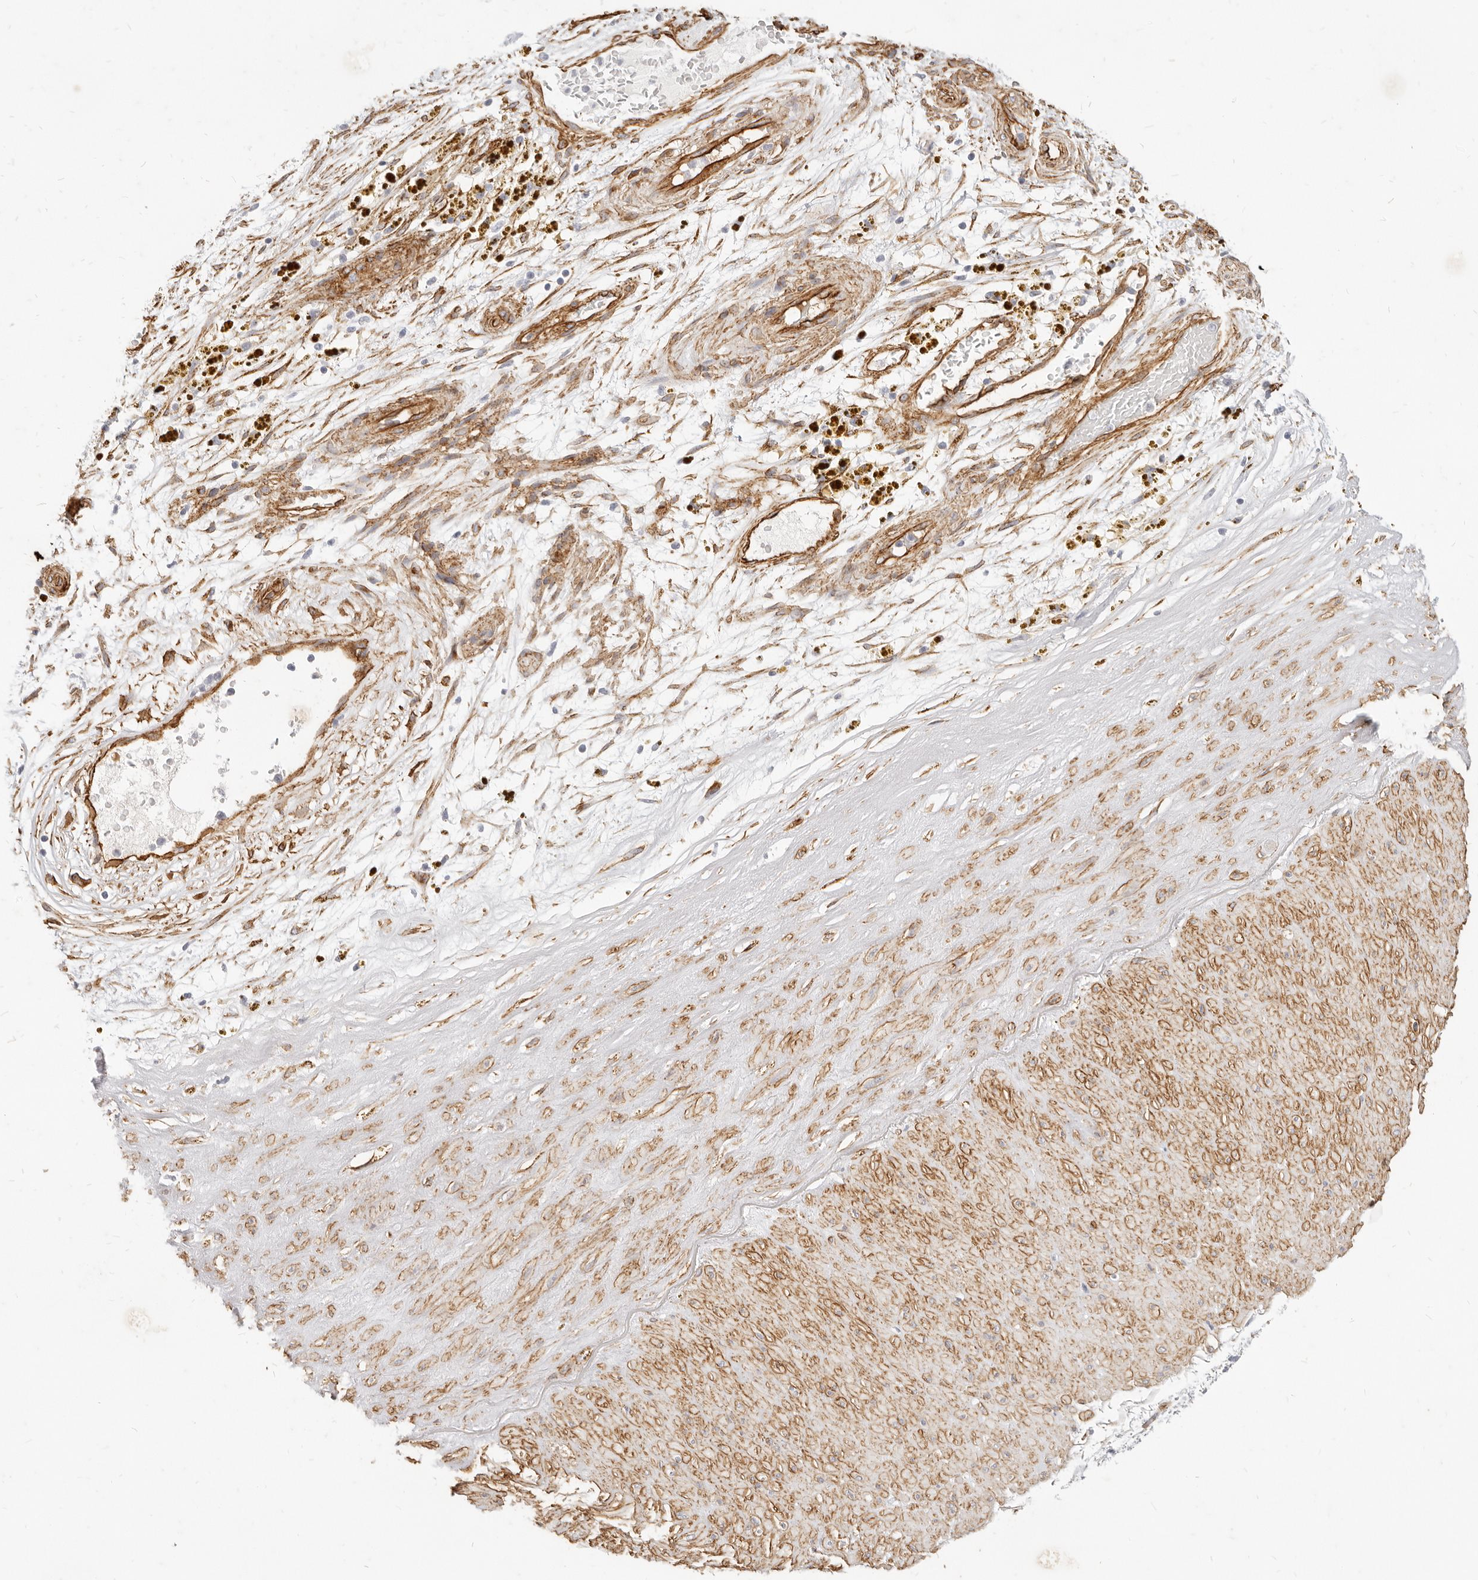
{"staining": {"intensity": "moderate", "quantity": "25%-75%", "location": "cytoplasmic/membranous"}, "tissue": "adipose tissue", "cell_type": "Adipocytes", "image_type": "normal", "snomed": [{"axis": "morphology", "description": "Normal tissue, NOS"}, {"axis": "topography", "description": "Soft tissue"}], "caption": "Benign adipose tissue demonstrates moderate cytoplasmic/membranous expression in approximately 25%-75% of adipocytes, visualized by immunohistochemistry. The protein is stained brown, and the nuclei are stained in blue (DAB IHC with brightfield microscopy, high magnification).", "gene": "NUS1", "patient": {"sex": "male", "age": 72}}